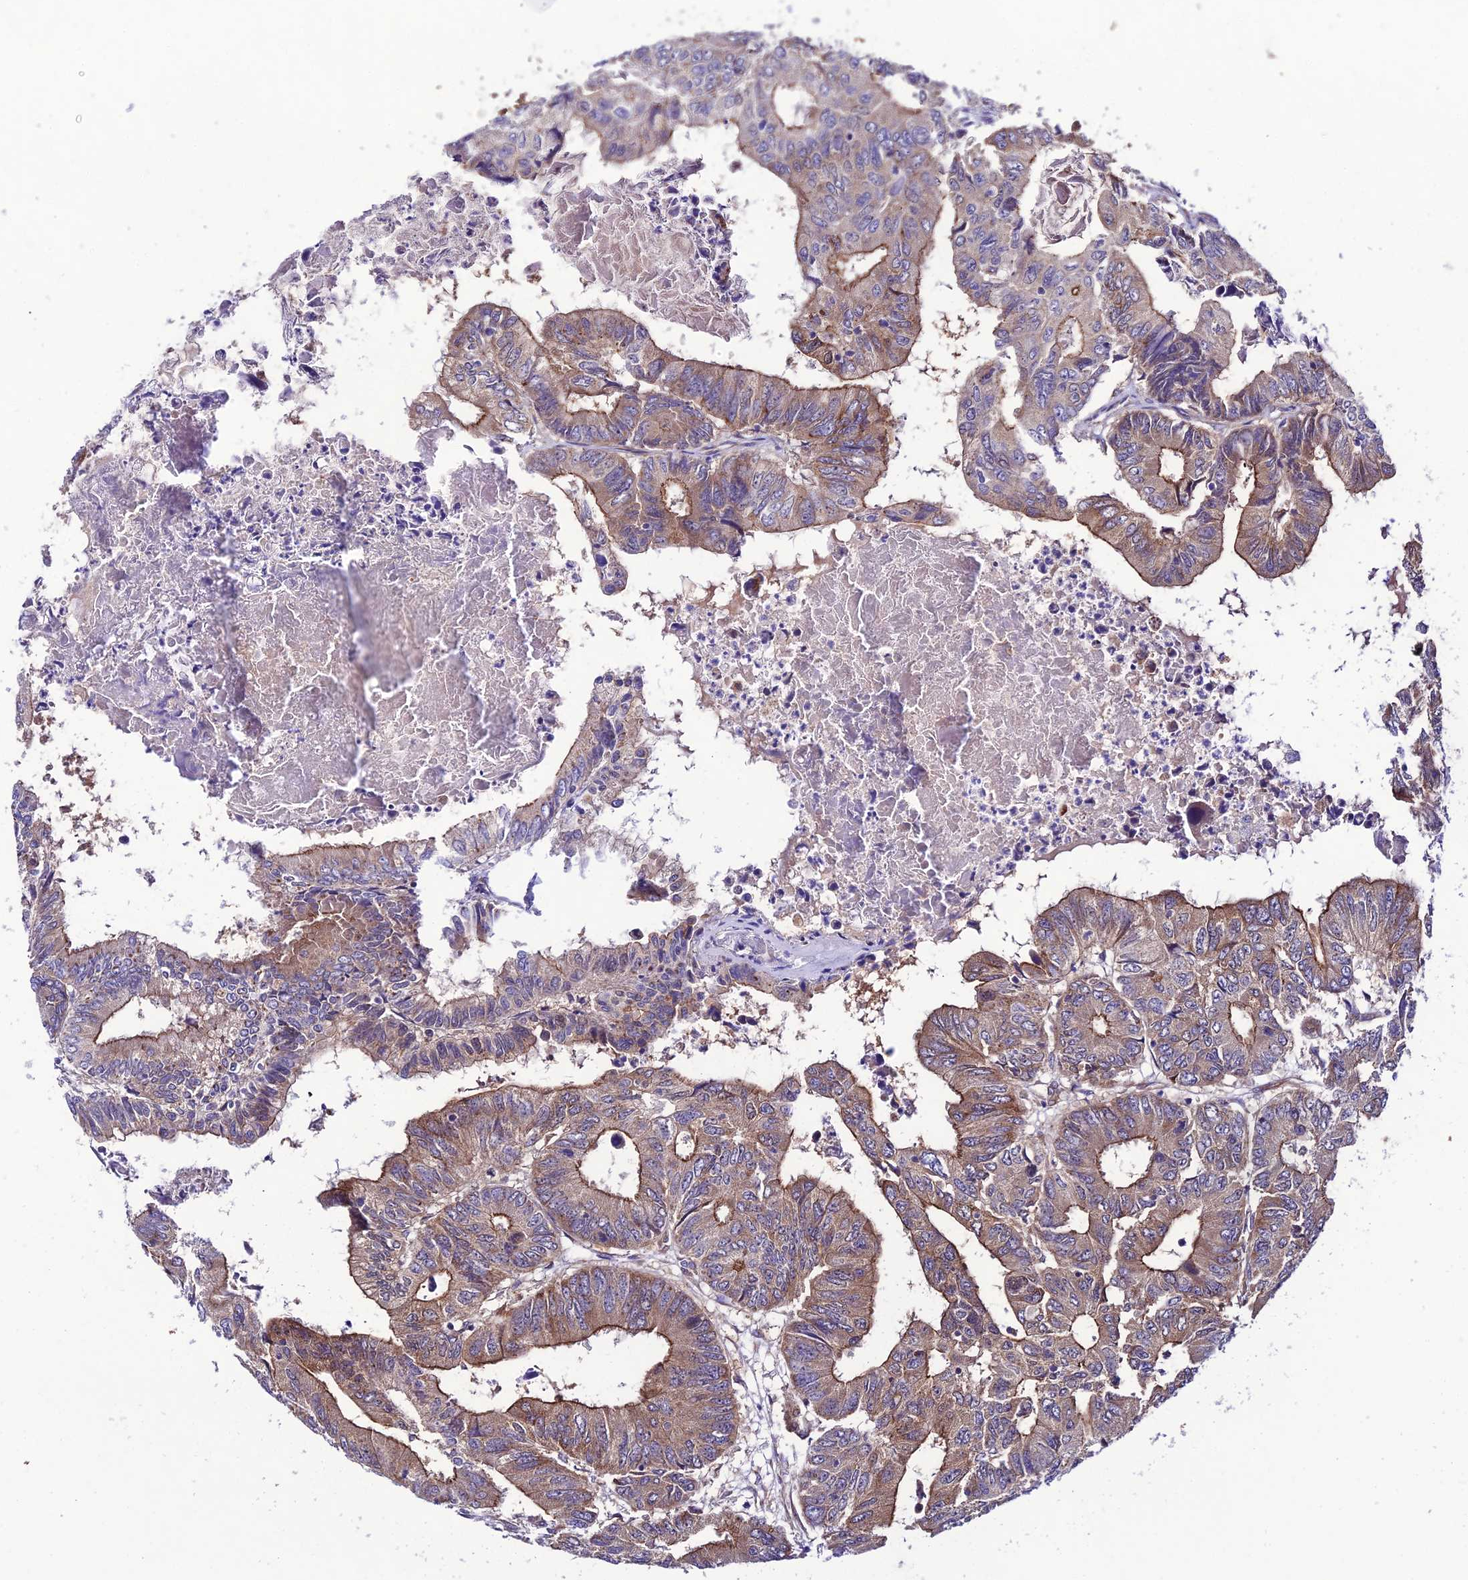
{"staining": {"intensity": "moderate", "quantity": ">75%", "location": "cytoplasmic/membranous"}, "tissue": "colorectal cancer", "cell_type": "Tumor cells", "image_type": "cancer", "snomed": [{"axis": "morphology", "description": "Adenocarcinoma, NOS"}, {"axis": "topography", "description": "Colon"}], "caption": "There is medium levels of moderate cytoplasmic/membranous staining in tumor cells of colorectal adenocarcinoma, as demonstrated by immunohistochemical staining (brown color).", "gene": "LACTB2", "patient": {"sex": "male", "age": 85}}